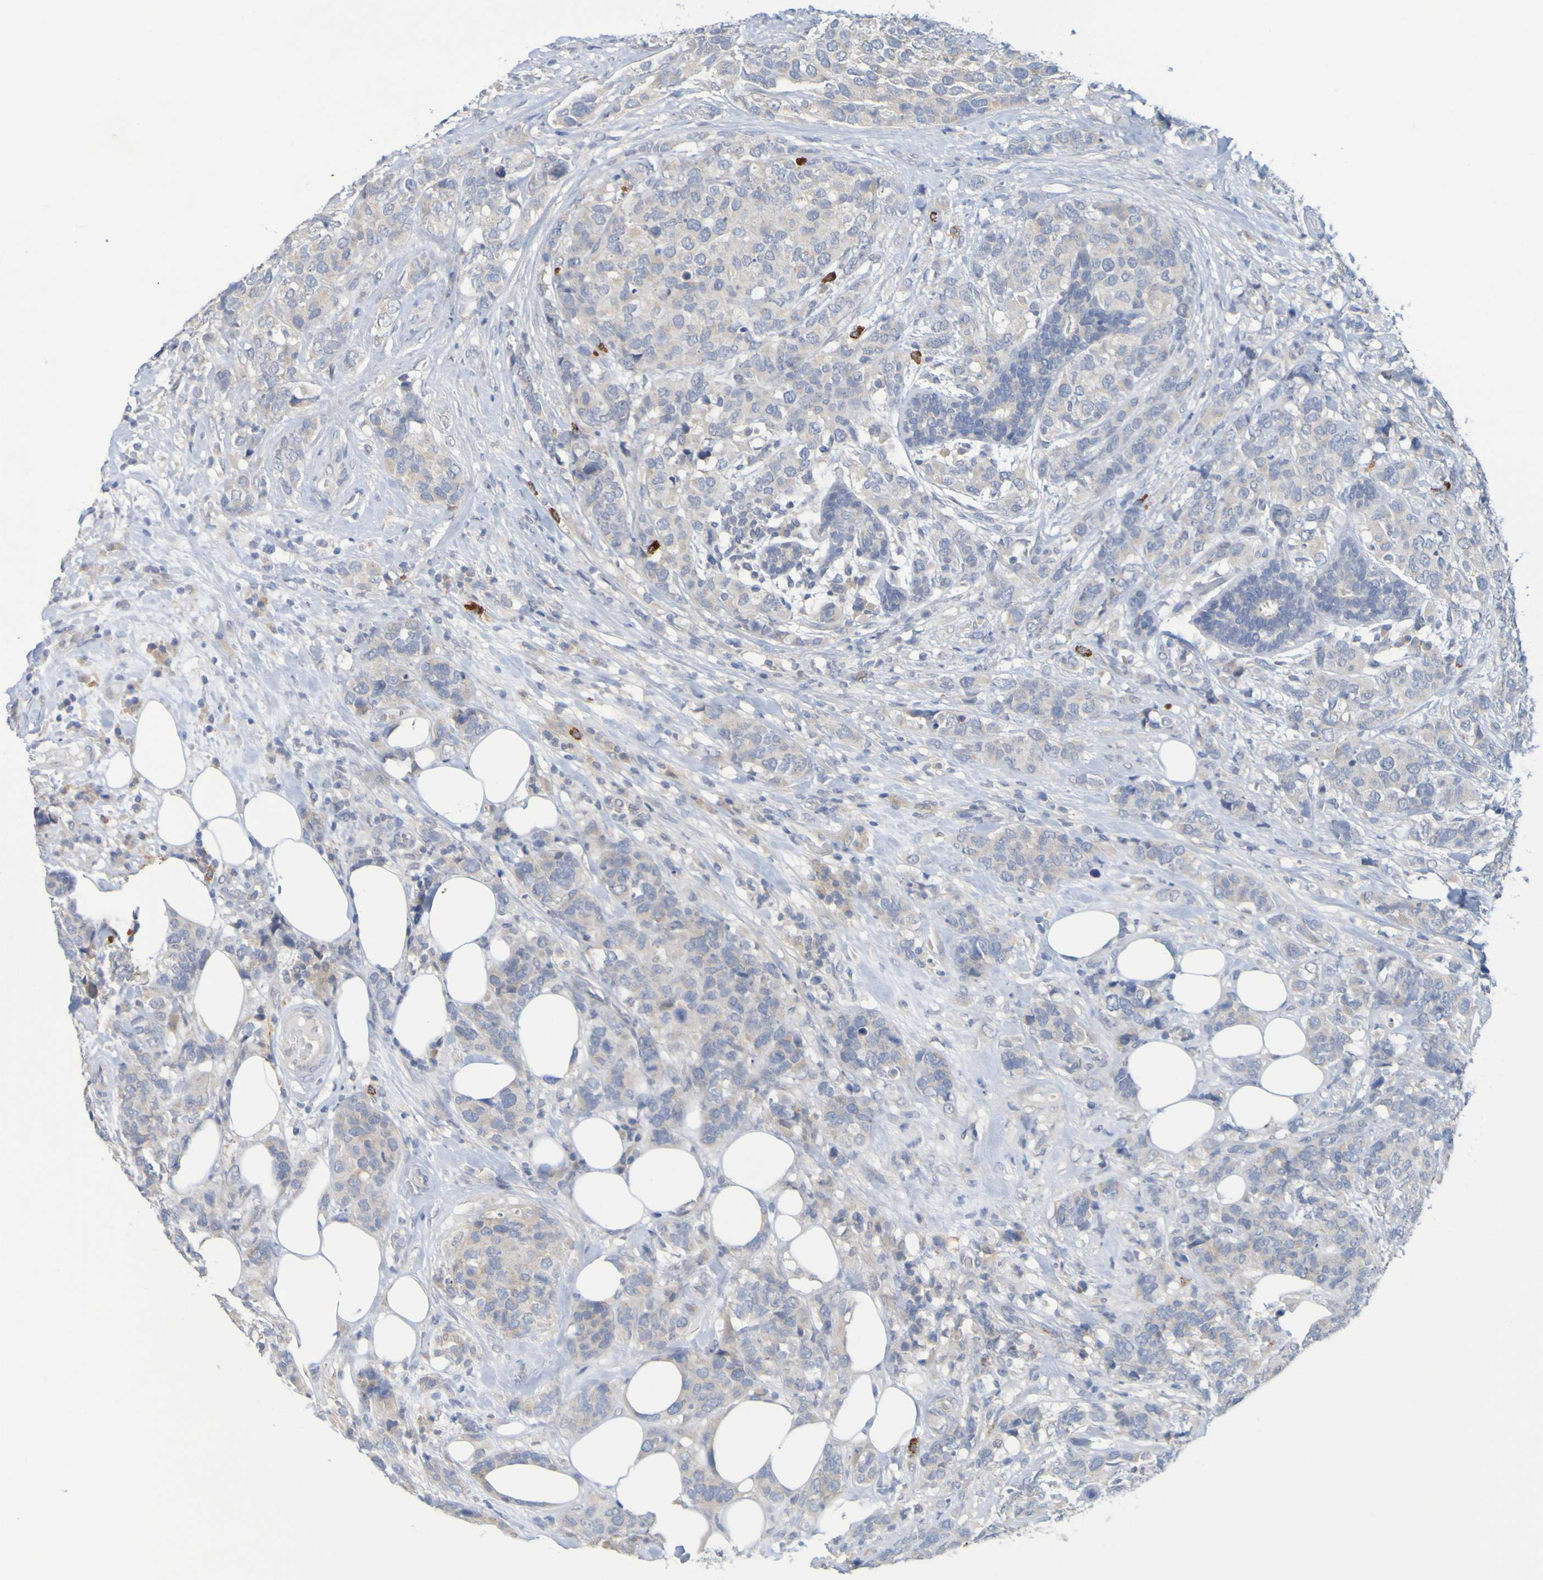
{"staining": {"intensity": "weak", "quantity": ">75%", "location": "cytoplasmic/membranous"}, "tissue": "breast cancer", "cell_type": "Tumor cells", "image_type": "cancer", "snomed": [{"axis": "morphology", "description": "Lobular carcinoma"}, {"axis": "topography", "description": "Breast"}], "caption": "High-power microscopy captured an immunohistochemistry micrograph of breast cancer (lobular carcinoma), revealing weak cytoplasmic/membranous positivity in approximately >75% of tumor cells.", "gene": "LILRB5", "patient": {"sex": "female", "age": 59}}